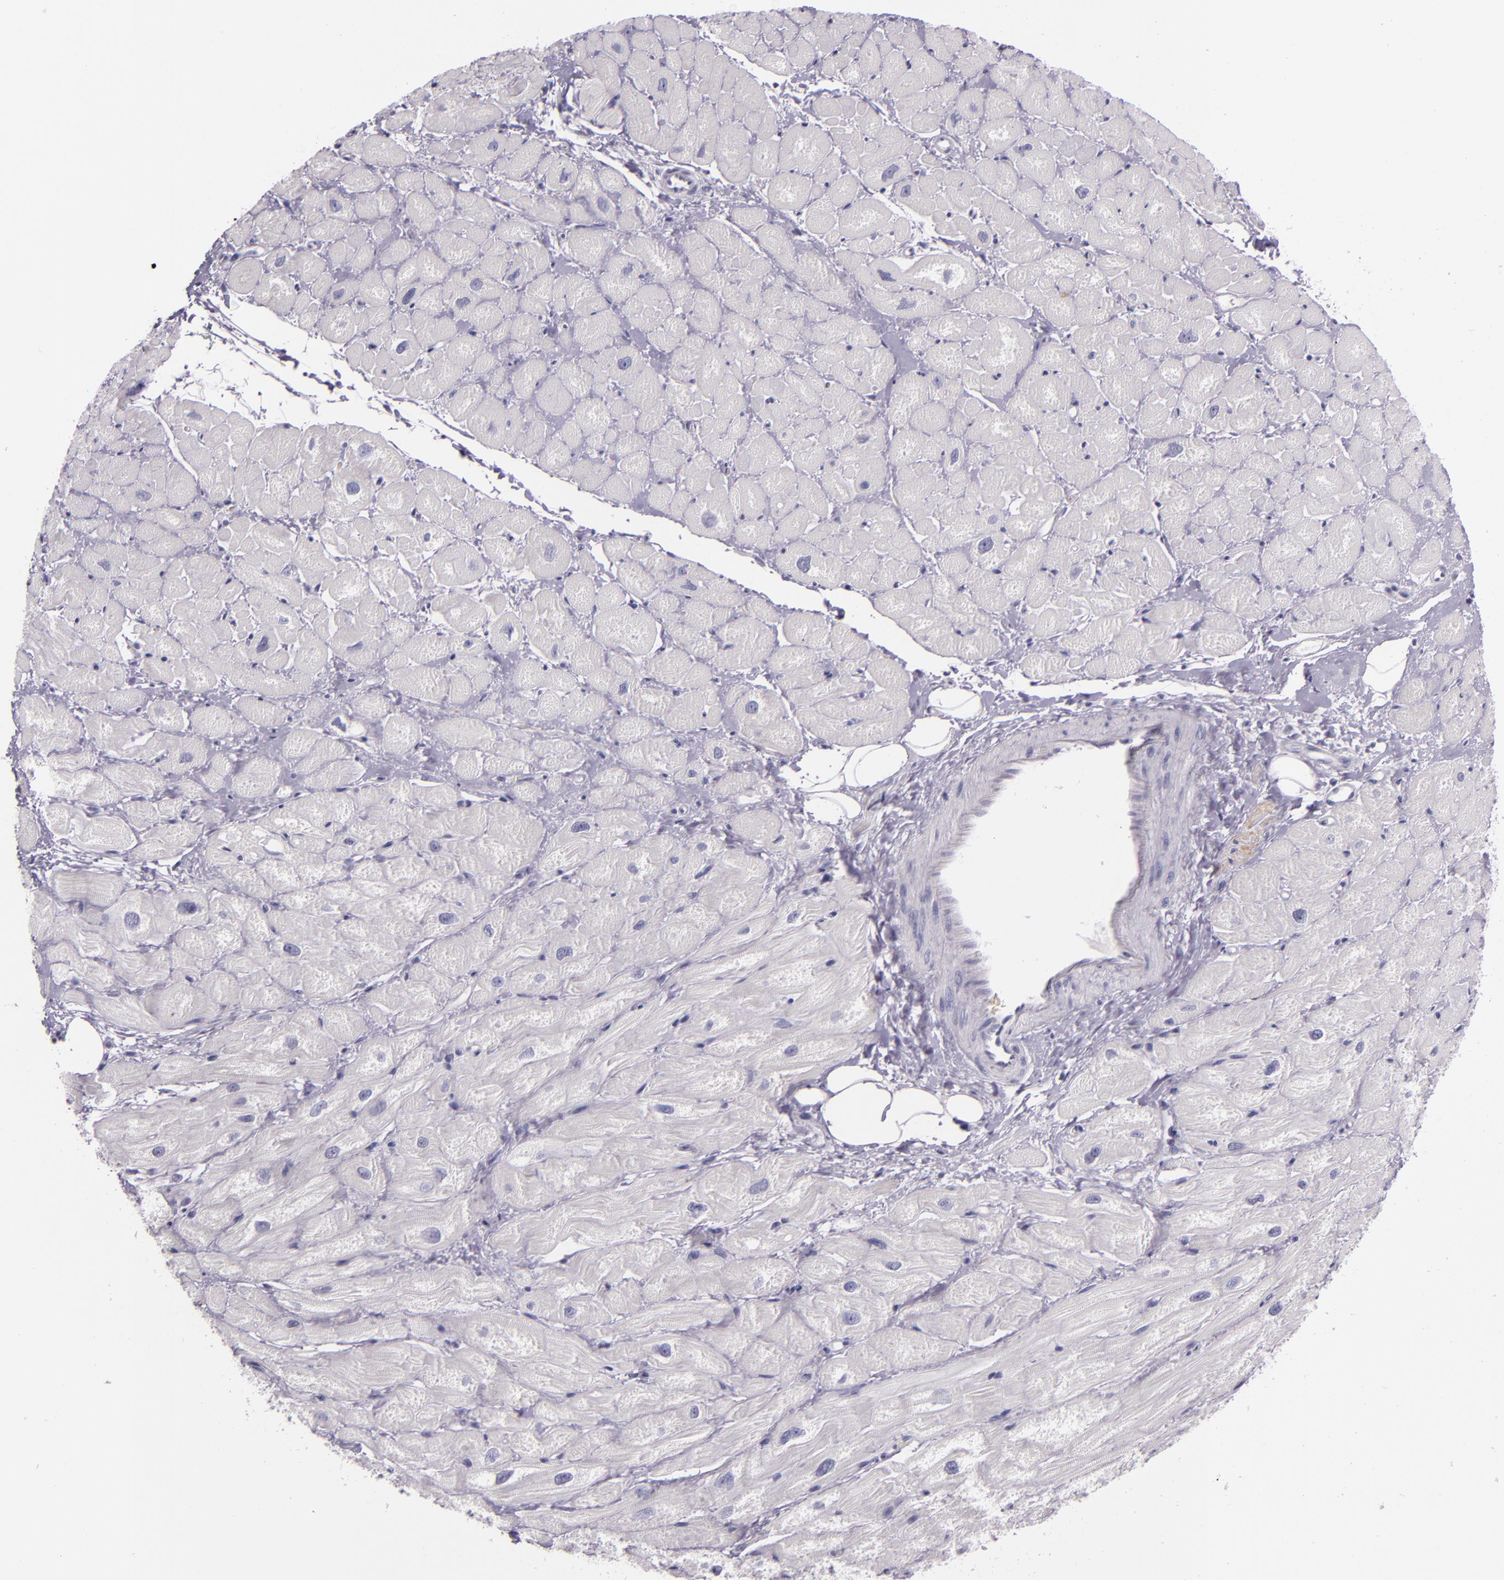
{"staining": {"intensity": "negative", "quantity": "none", "location": "none"}, "tissue": "heart muscle", "cell_type": "Cardiomyocytes", "image_type": "normal", "snomed": [{"axis": "morphology", "description": "Normal tissue, NOS"}, {"axis": "topography", "description": "Heart"}], "caption": "Cardiomyocytes are negative for protein expression in unremarkable human heart muscle. (DAB immunohistochemistry (IHC) visualized using brightfield microscopy, high magnification).", "gene": "INA", "patient": {"sex": "male", "age": 49}}